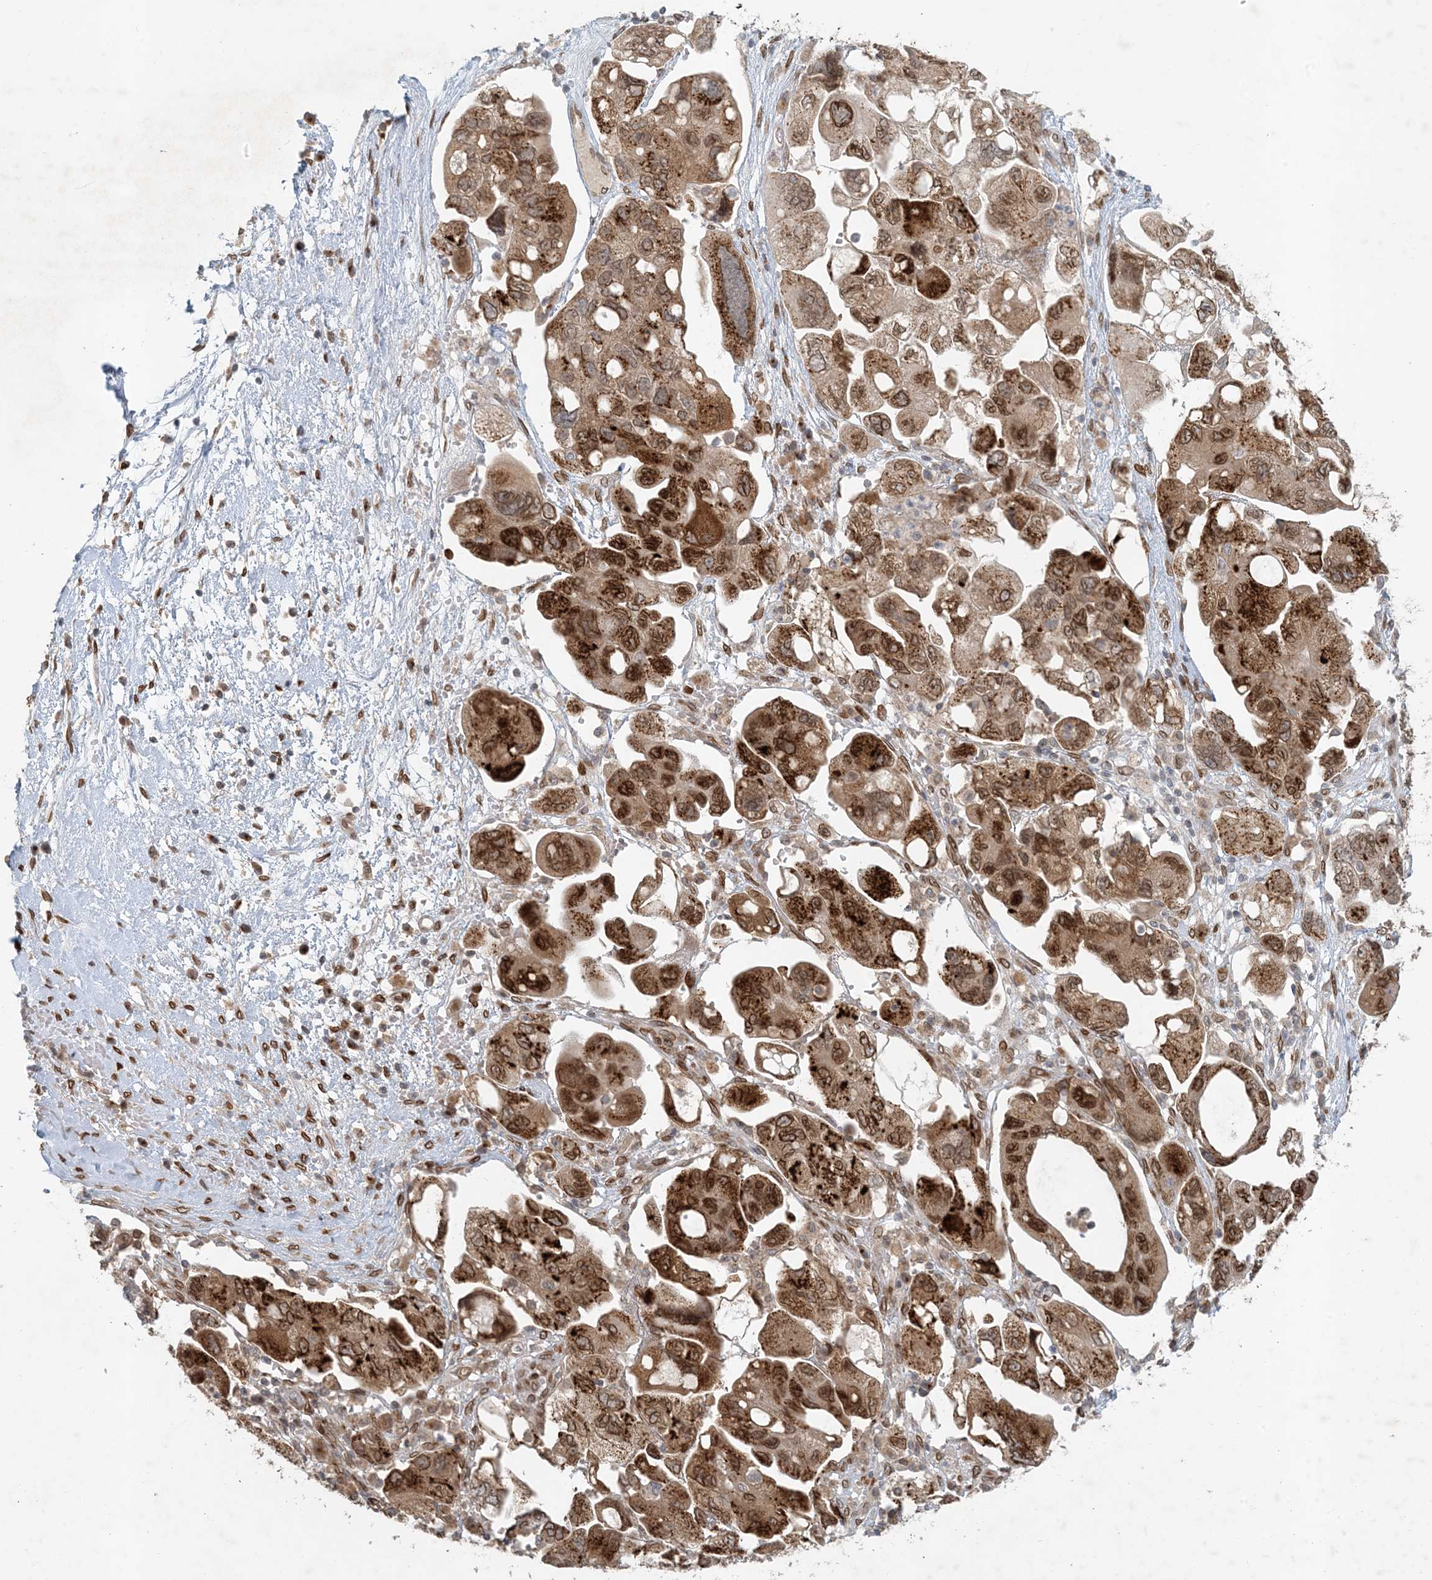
{"staining": {"intensity": "strong", "quantity": ">75%", "location": "cytoplasmic/membranous,nuclear"}, "tissue": "ovarian cancer", "cell_type": "Tumor cells", "image_type": "cancer", "snomed": [{"axis": "morphology", "description": "Carcinoma, NOS"}, {"axis": "morphology", "description": "Cystadenocarcinoma, serous, NOS"}, {"axis": "topography", "description": "Ovary"}], "caption": "The micrograph shows a brown stain indicating the presence of a protein in the cytoplasmic/membranous and nuclear of tumor cells in ovarian cancer.", "gene": "SLC35A2", "patient": {"sex": "female", "age": 69}}